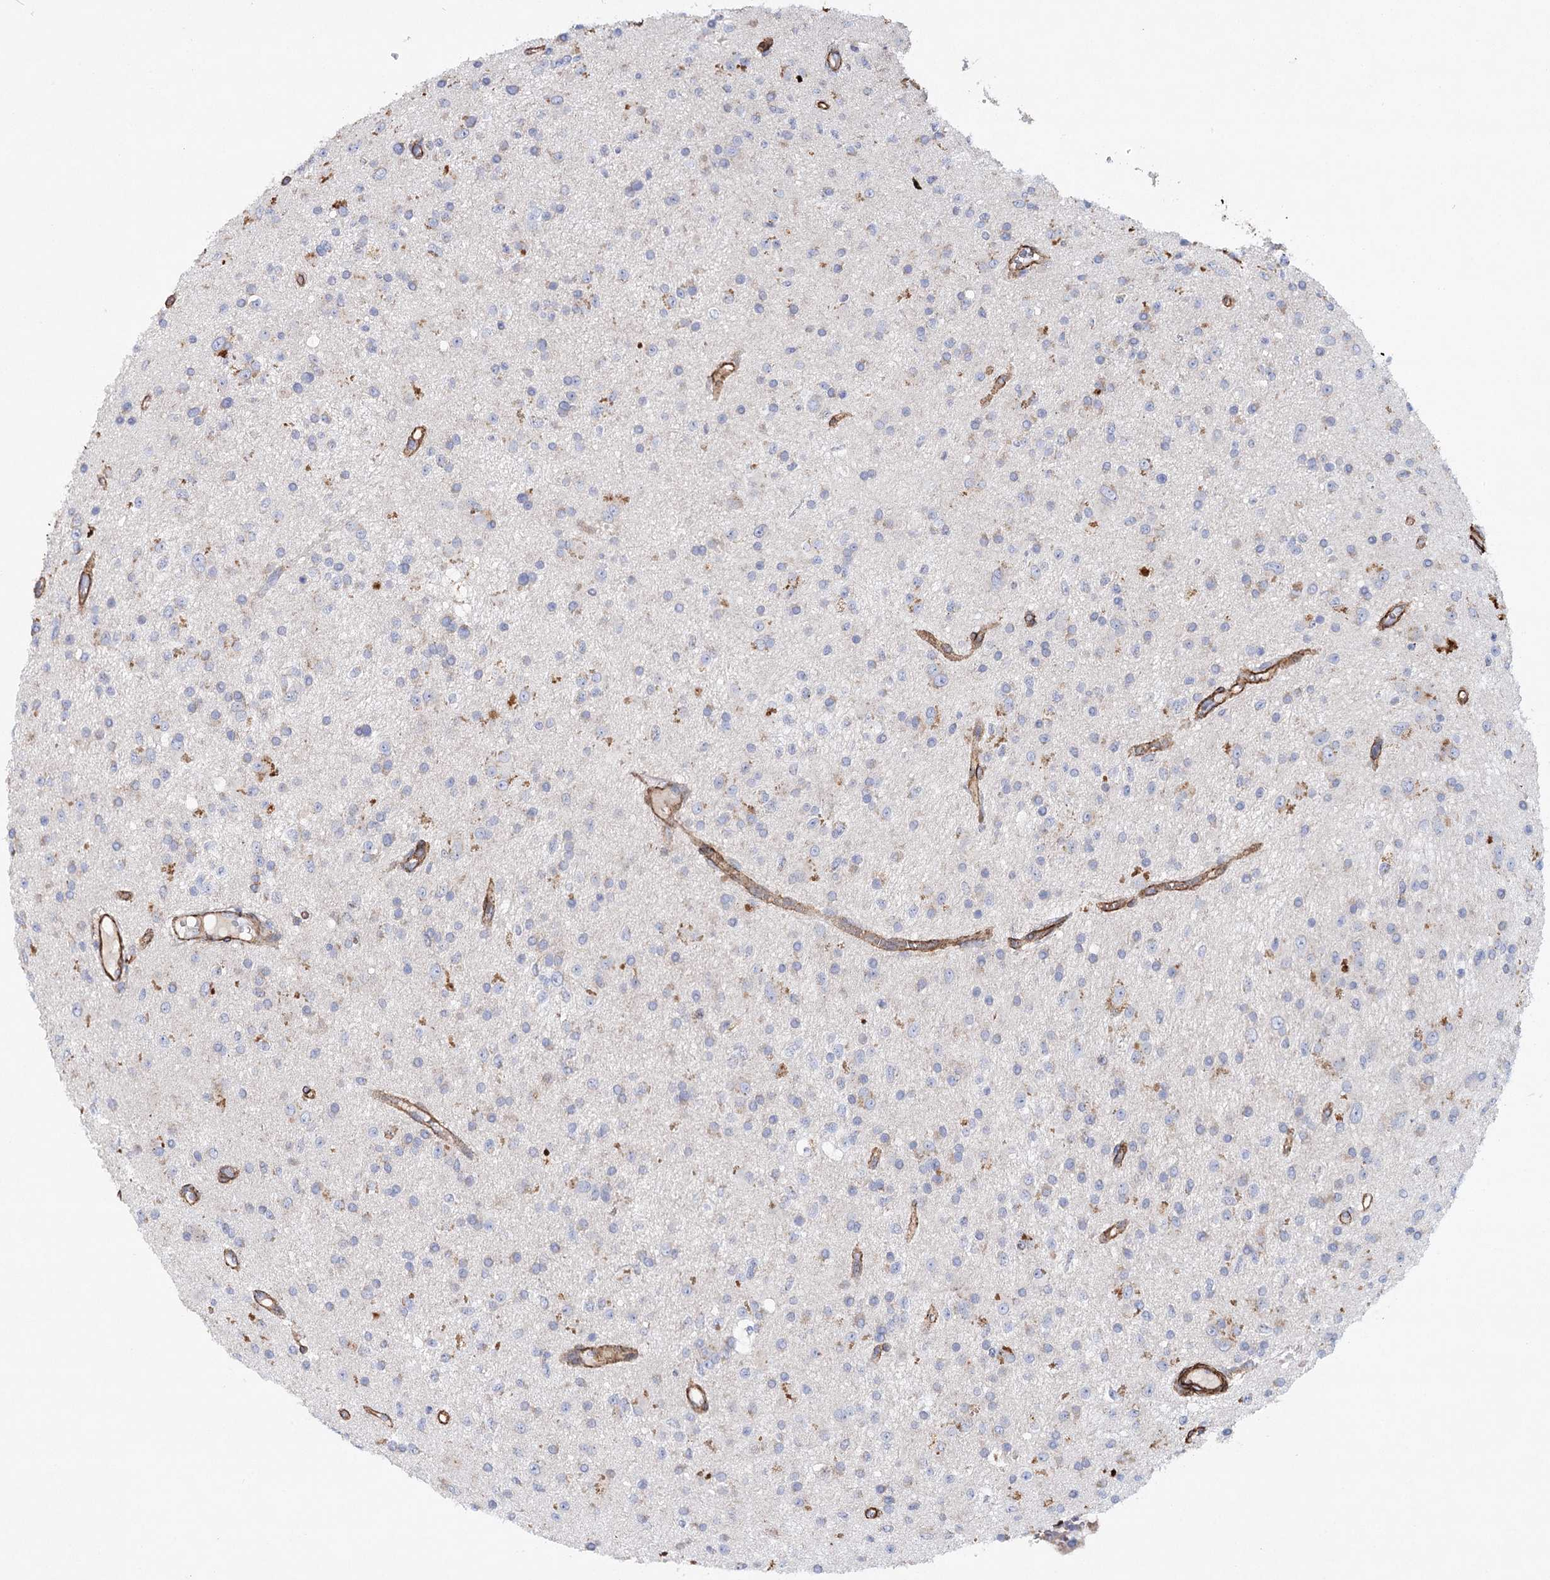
{"staining": {"intensity": "negative", "quantity": "none", "location": "none"}, "tissue": "glioma", "cell_type": "Tumor cells", "image_type": "cancer", "snomed": [{"axis": "morphology", "description": "Glioma, malignant, High grade"}, {"axis": "topography", "description": "Brain"}], "caption": "Tumor cells show no significant staining in glioma.", "gene": "TMEM164", "patient": {"sex": "male", "age": 34}}